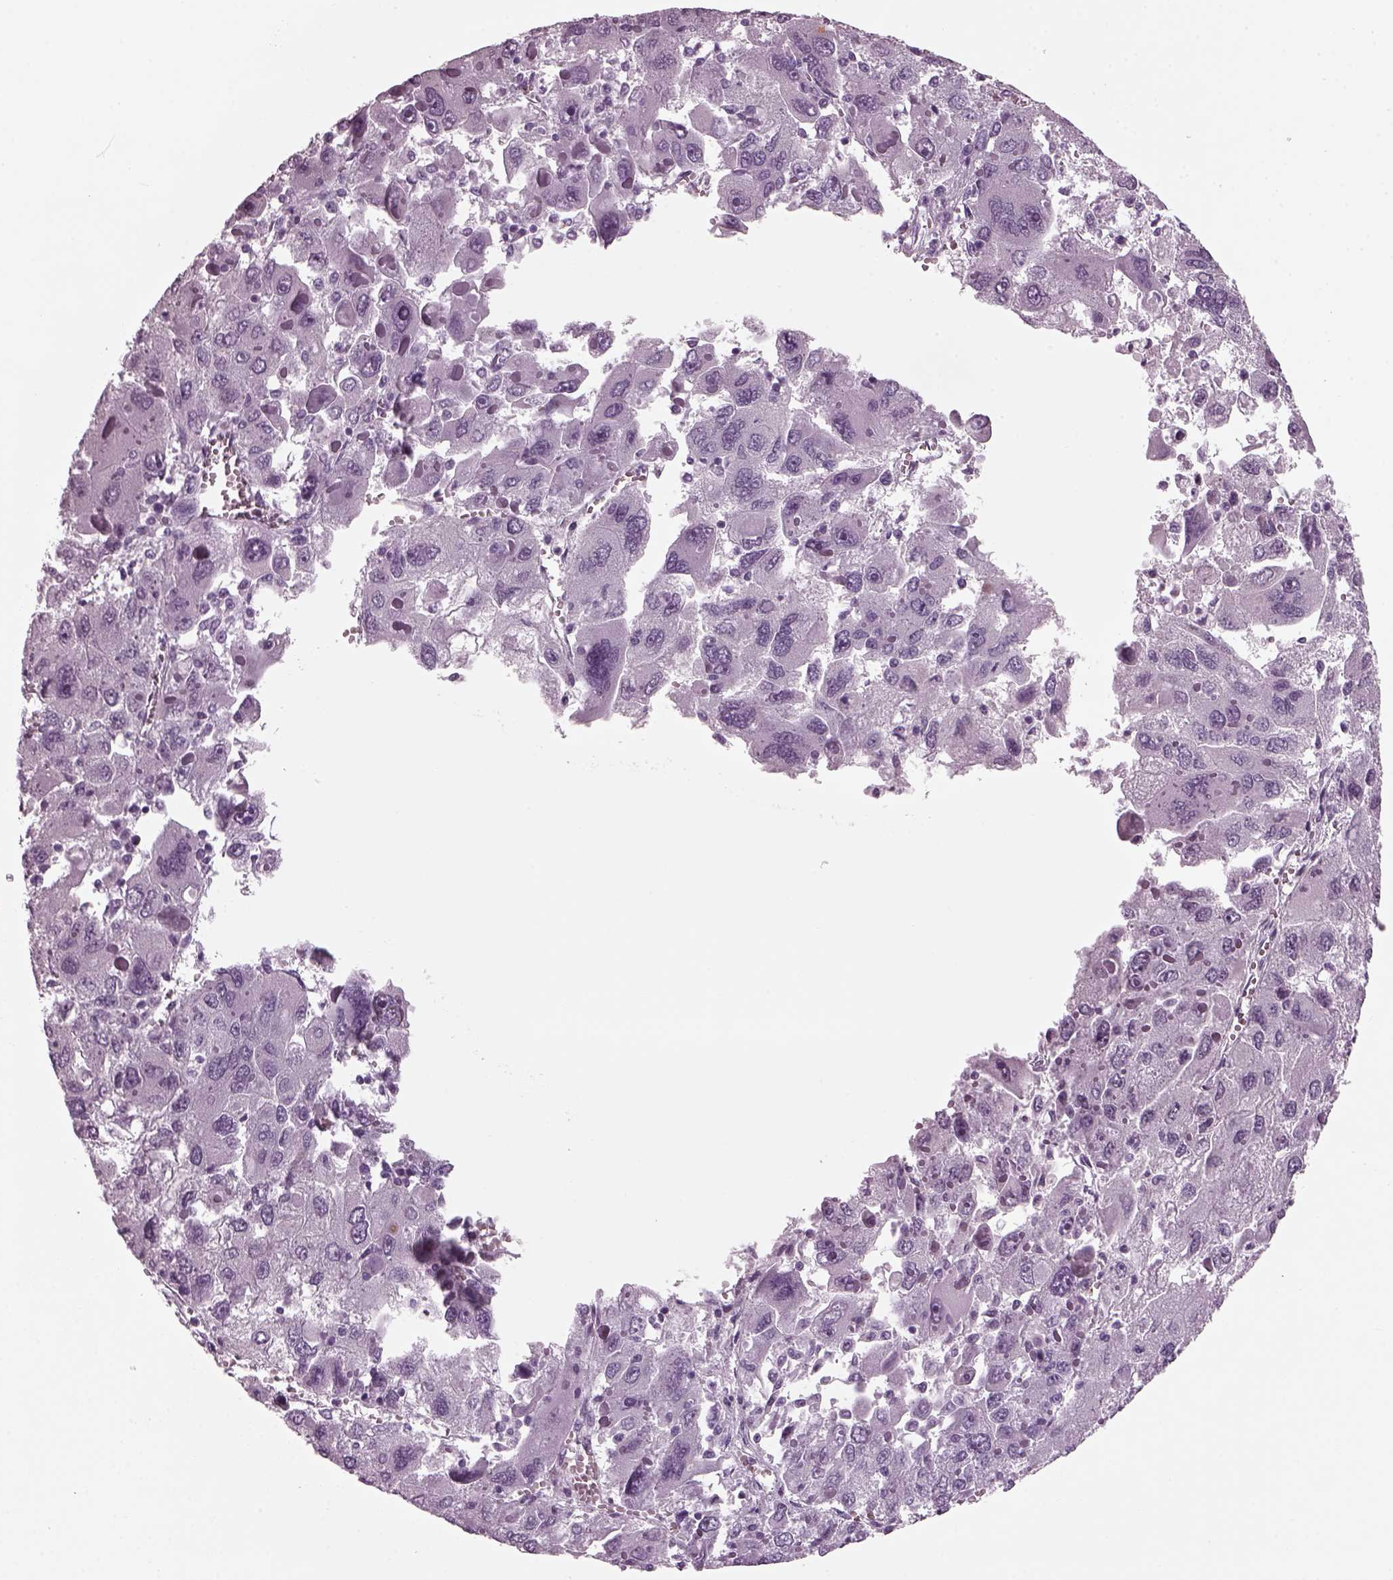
{"staining": {"intensity": "negative", "quantity": "none", "location": "none"}, "tissue": "liver cancer", "cell_type": "Tumor cells", "image_type": "cancer", "snomed": [{"axis": "morphology", "description": "Carcinoma, Hepatocellular, NOS"}, {"axis": "topography", "description": "Liver"}], "caption": "Immunohistochemistry (IHC) micrograph of neoplastic tissue: human hepatocellular carcinoma (liver) stained with DAB displays no significant protein expression in tumor cells. Nuclei are stained in blue.", "gene": "DPYSL5", "patient": {"sex": "female", "age": 41}}